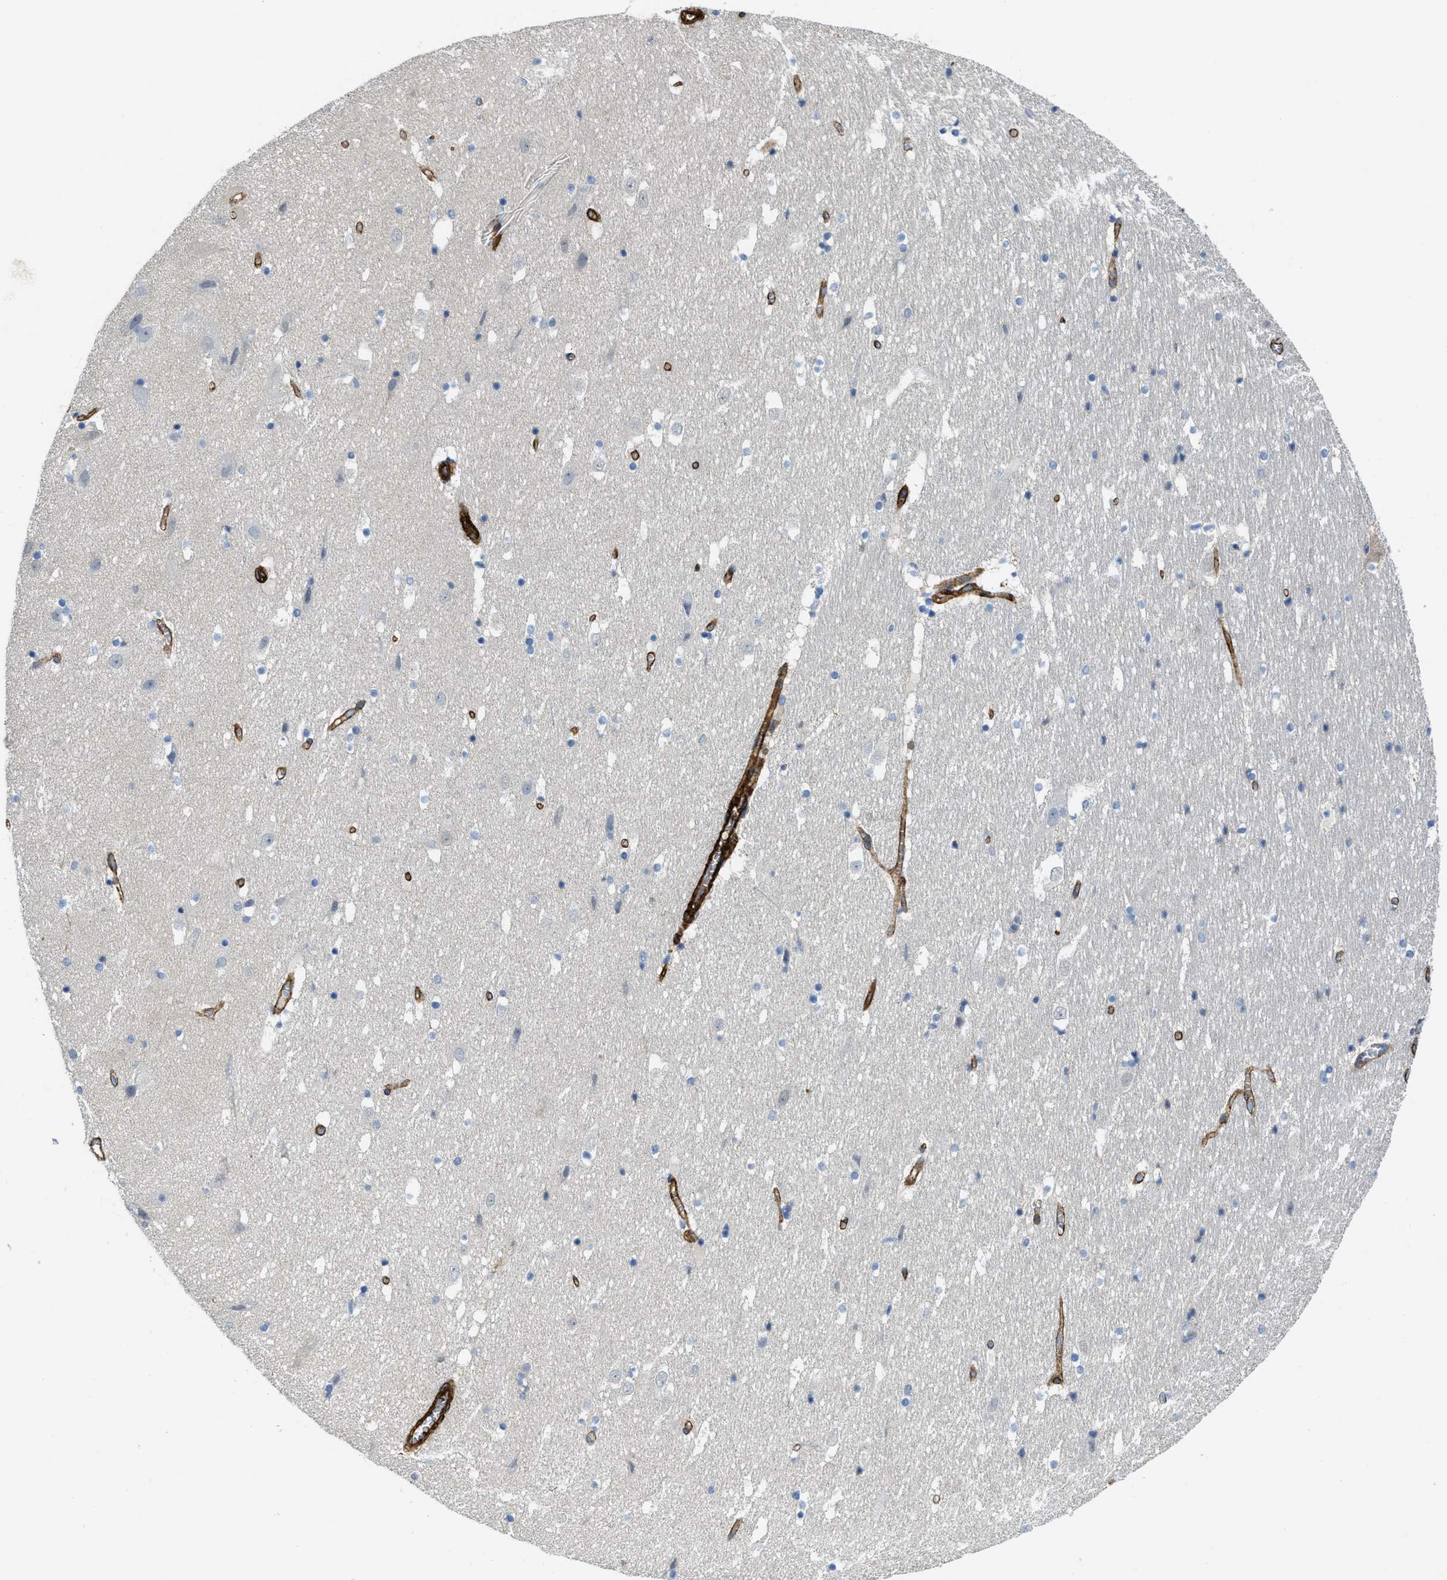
{"staining": {"intensity": "negative", "quantity": "none", "location": "none"}, "tissue": "hippocampus", "cell_type": "Glial cells", "image_type": "normal", "snomed": [{"axis": "morphology", "description": "Normal tissue, NOS"}, {"axis": "topography", "description": "Hippocampus"}], "caption": "Immunohistochemistry of normal hippocampus displays no positivity in glial cells. (Stains: DAB (3,3'-diaminobenzidine) immunohistochemistry with hematoxylin counter stain, Microscopy: brightfield microscopy at high magnification).", "gene": "NAB1", "patient": {"sex": "male", "age": 45}}